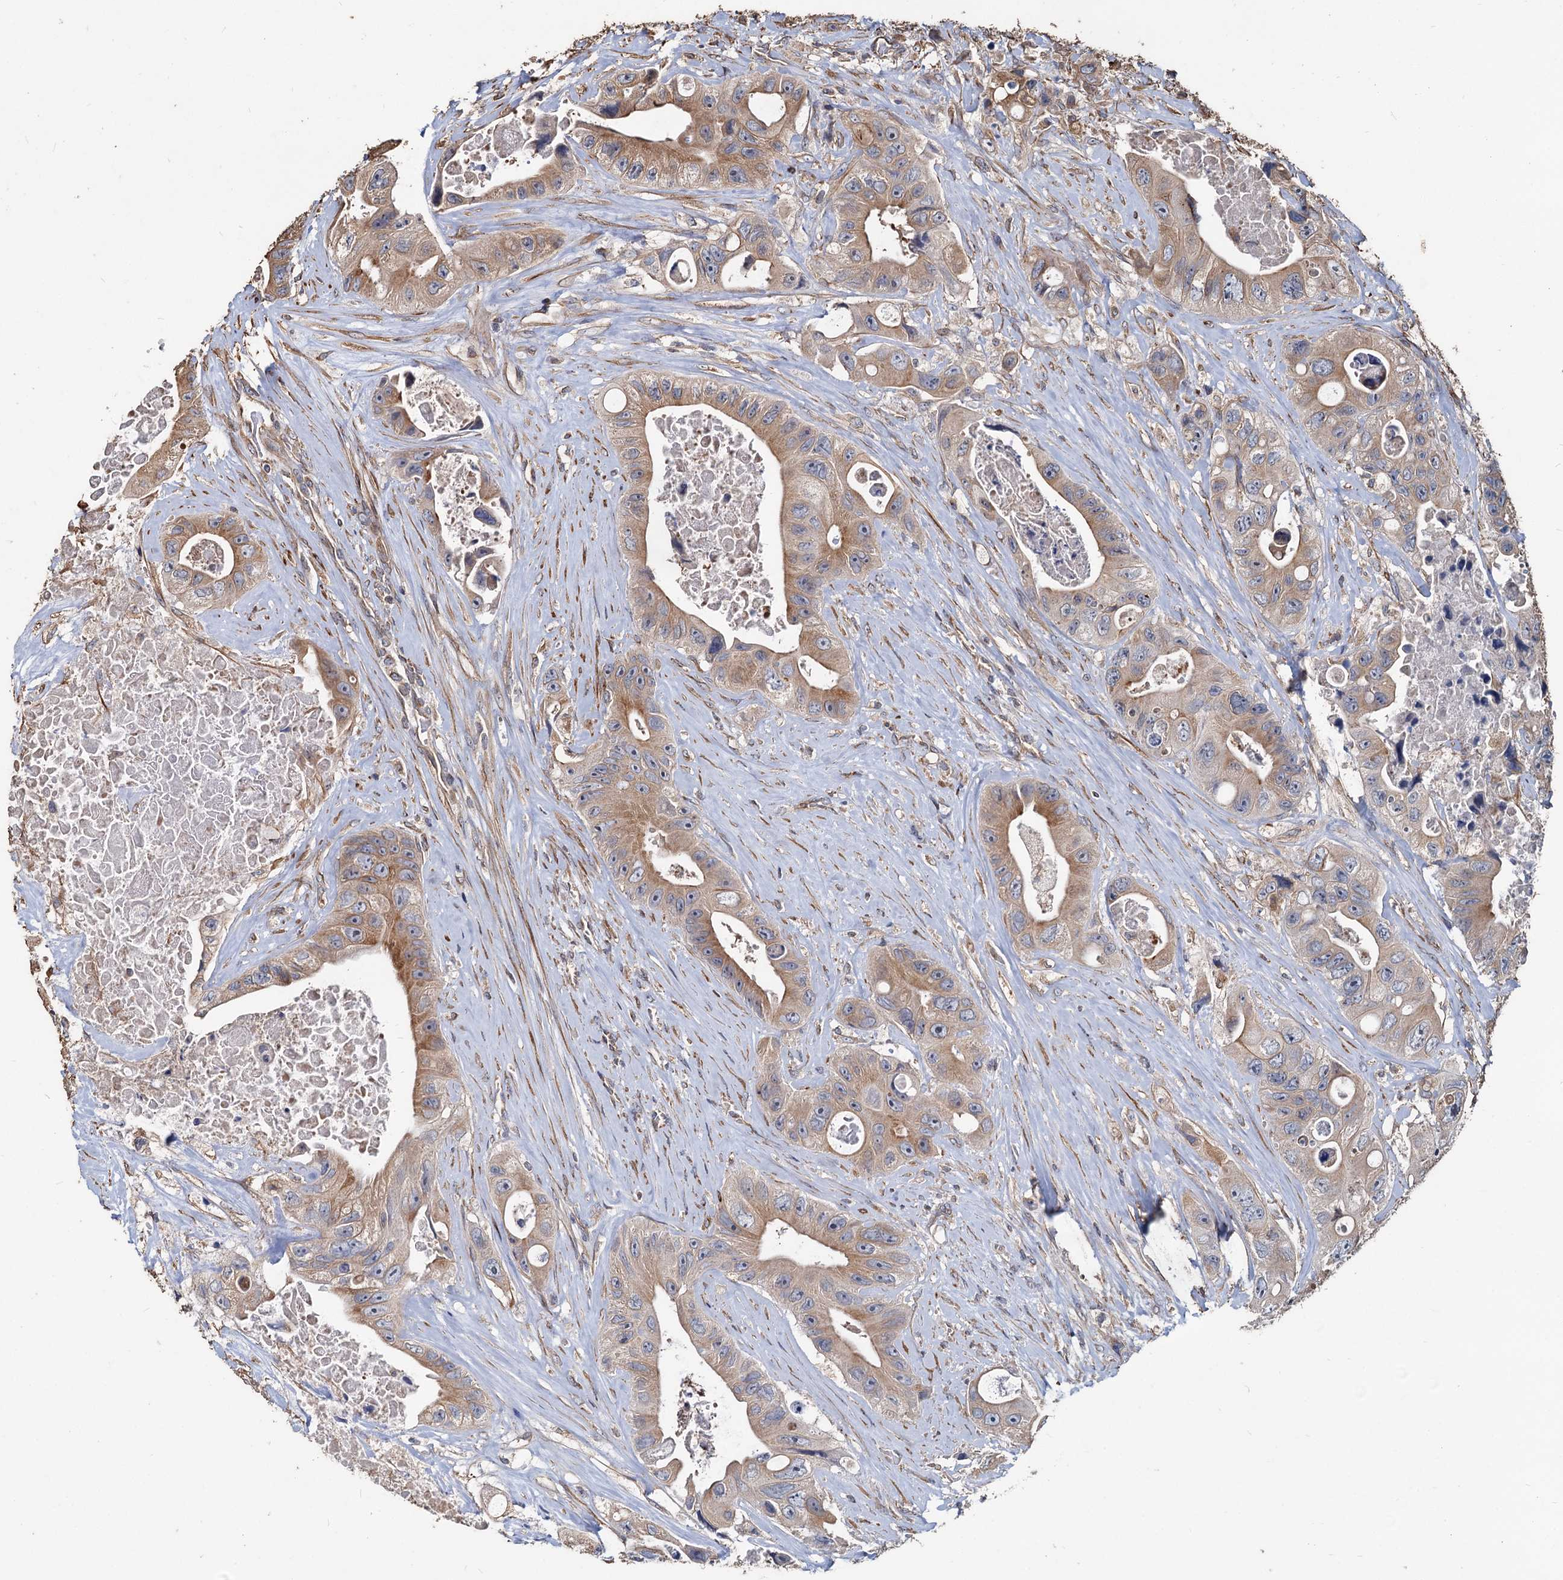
{"staining": {"intensity": "moderate", "quantity": ">75%", "location": "cytoplasmic/membranous"}, "tissue": "colorectal cancer", "cell_type": "Tumor cells", "image_type": "cancer", "snomed": [{"axis": "morphology", "description": "Adenocarcinoma, NOS"}, {"axis": "topography", "description": "Colon"}], "caption": "High-magnification brightfield microscopy of adenocarcinoma (colorectal) stained with DAB (brown) and counterstained with hematoxylin (blue). tumor cells exhibit moderate cytoplasmic/membranous expression is seen in approximately>75% of cells. (Brightfield microscopy of DAB IHC at high magnification).", "gene": "DEPDC4", "patient": {"sex": "female", "age": 46}}